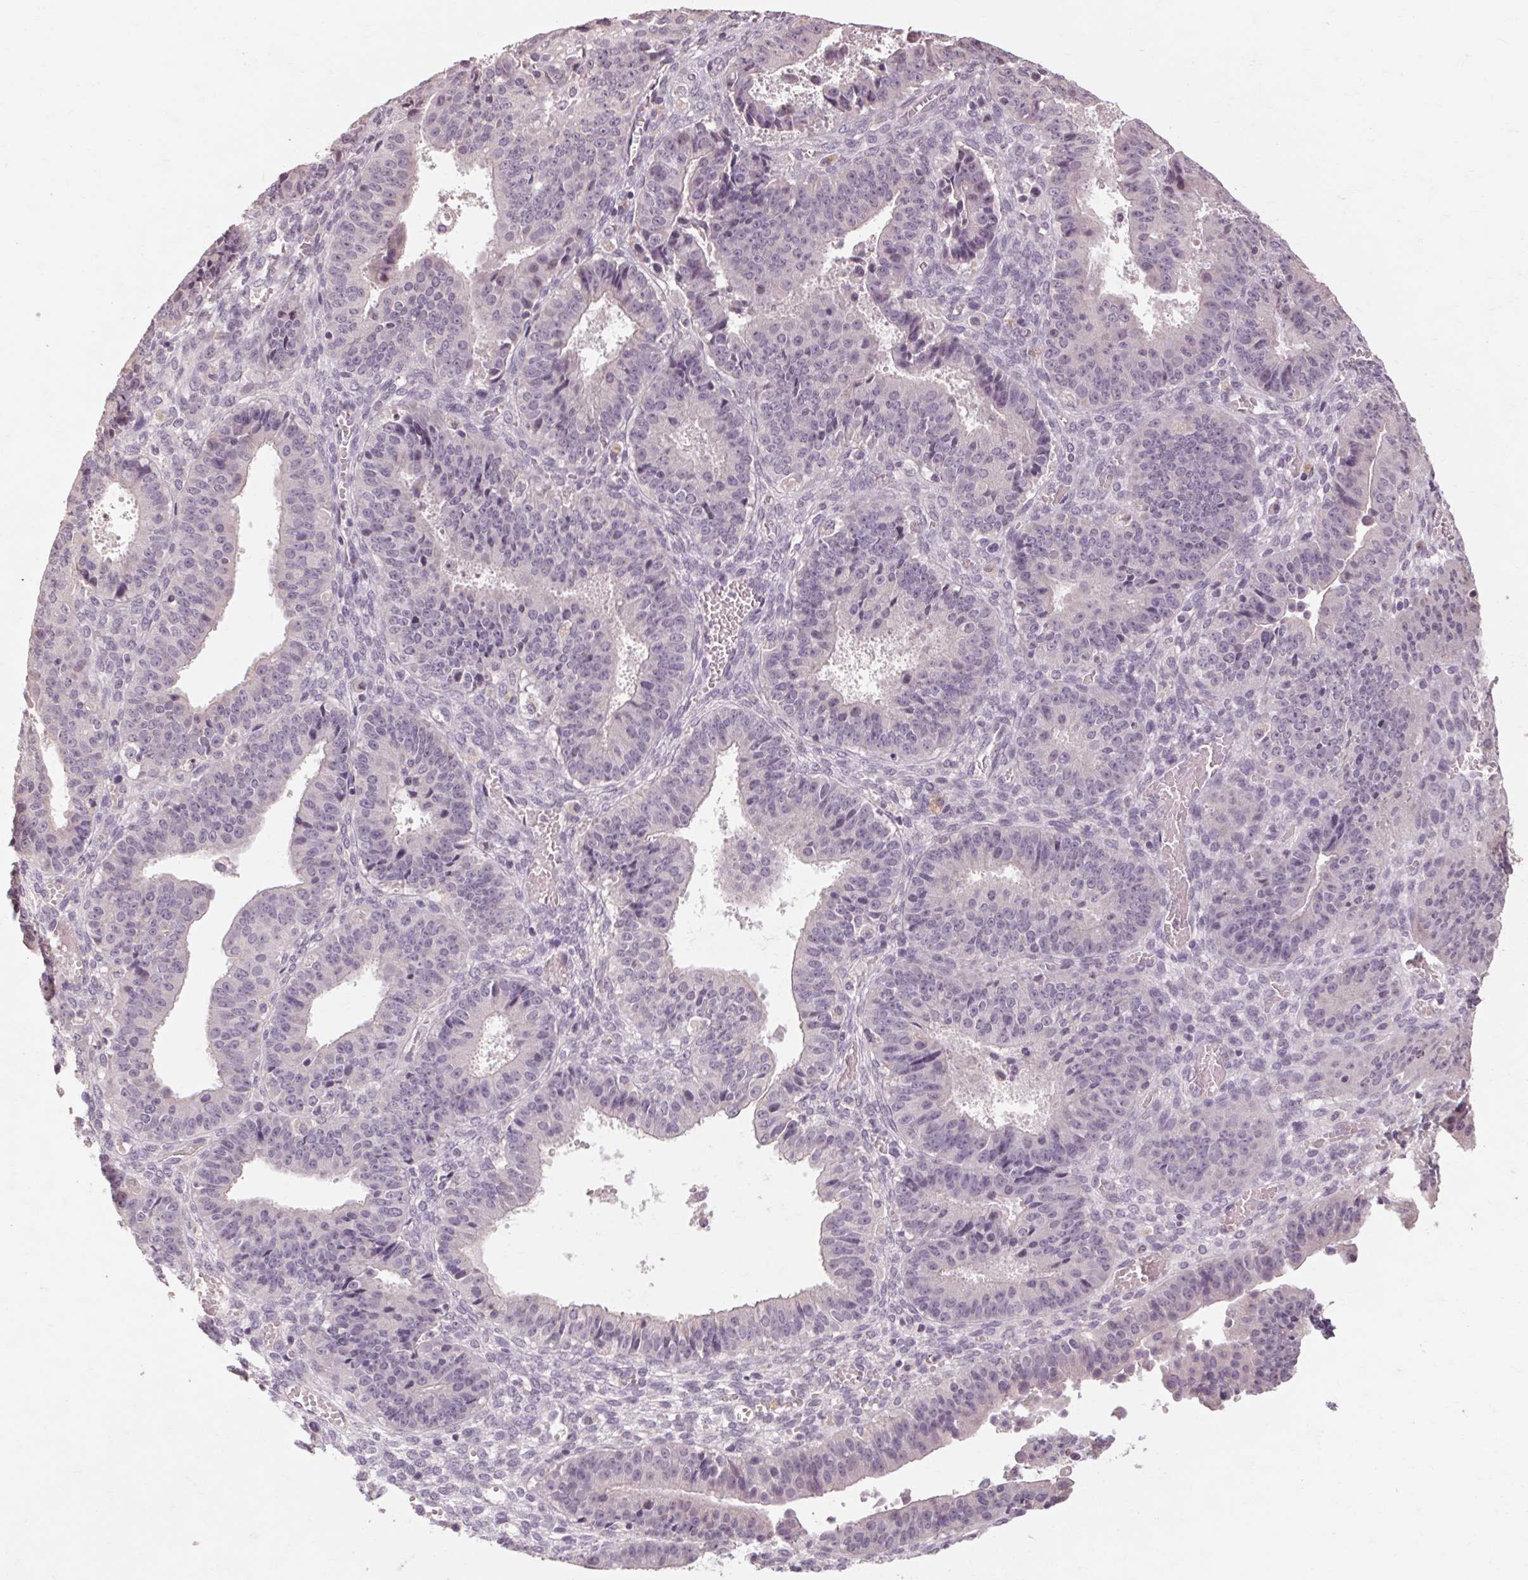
{"staining": {"intensity": "negative", "quantity": "none", "location": "none"}, "tissue": "ovarian cancer", "cell_type": "Tumor cells", "image_type": "cancer", "snomed": [{"axis": "morphology", "description": "Carcinoma, endometroid"}, {"axis": "topography", "description": "Ovary"}], "caption": "Protein analysis of ovarian endometroid carcinoma displays no significant staining in tumor cells. The staining was performed using DAB to visualize the protein expression in brown, while the nuclei were stained in blue with hematoxylin (Magnification: 20x).", "gene": "POMC", "patient": {"sex": "female", "age": 42}}